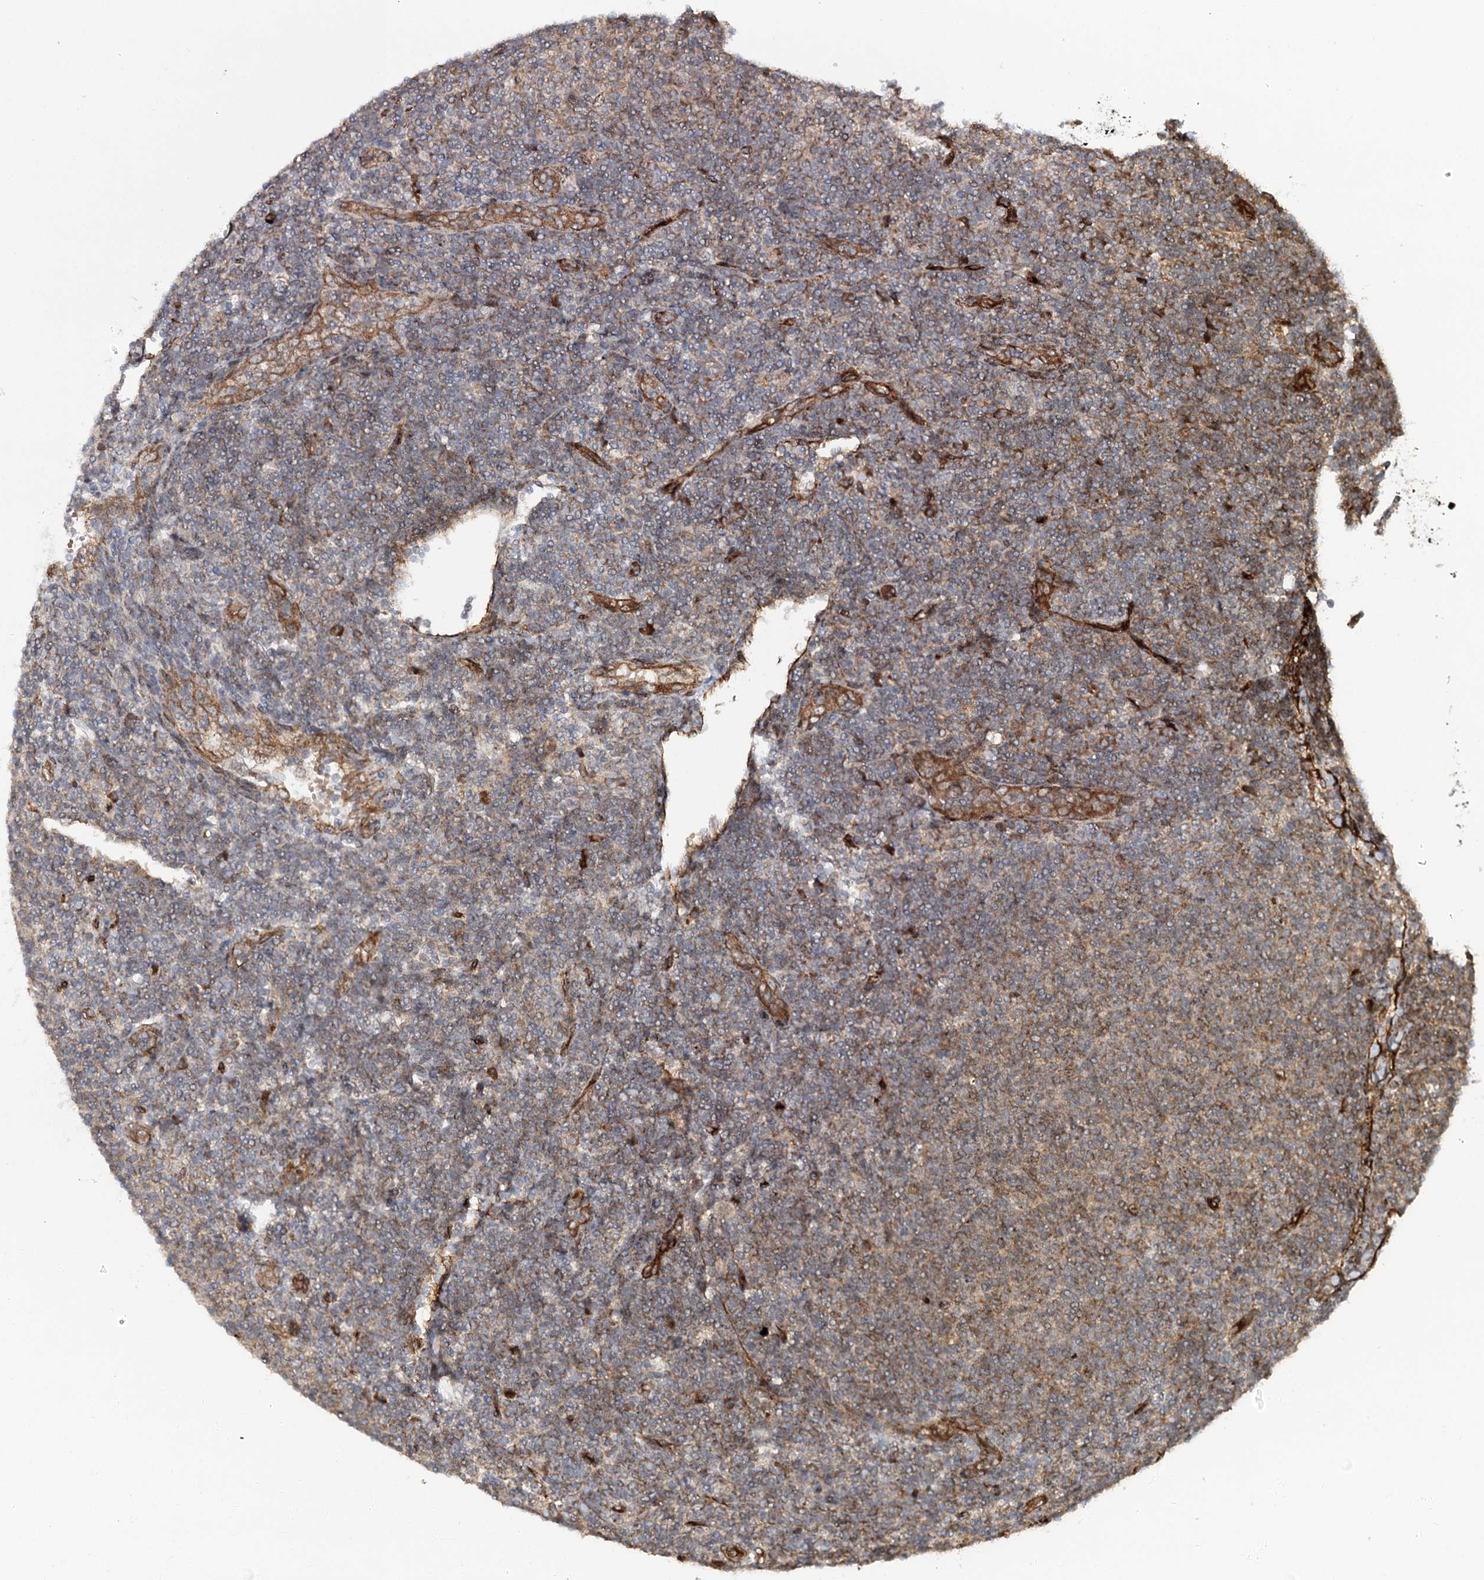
{"staining": {"intensity": "weak", "quantity": "25%-75%", "location": "cytoplasmic/membranous"}, "tissue": "lymphoma", "cell_type": "Tumor cells", "image_type": "cancer", "snomed": [{"axis": "morphology", "description": "Malignant lymphoma, non-Hodgkin's type, Low grade"}, {"axis": "topography", "description": "Lymph node"}], "caption": "Protein expression analysis of lymphoma shows weak cytoplasmic/membranous positivity in approximately 25%-75% of tumor cells.", "gene": "MKNK1", "patient": {"sex": "male", "age": 66}}